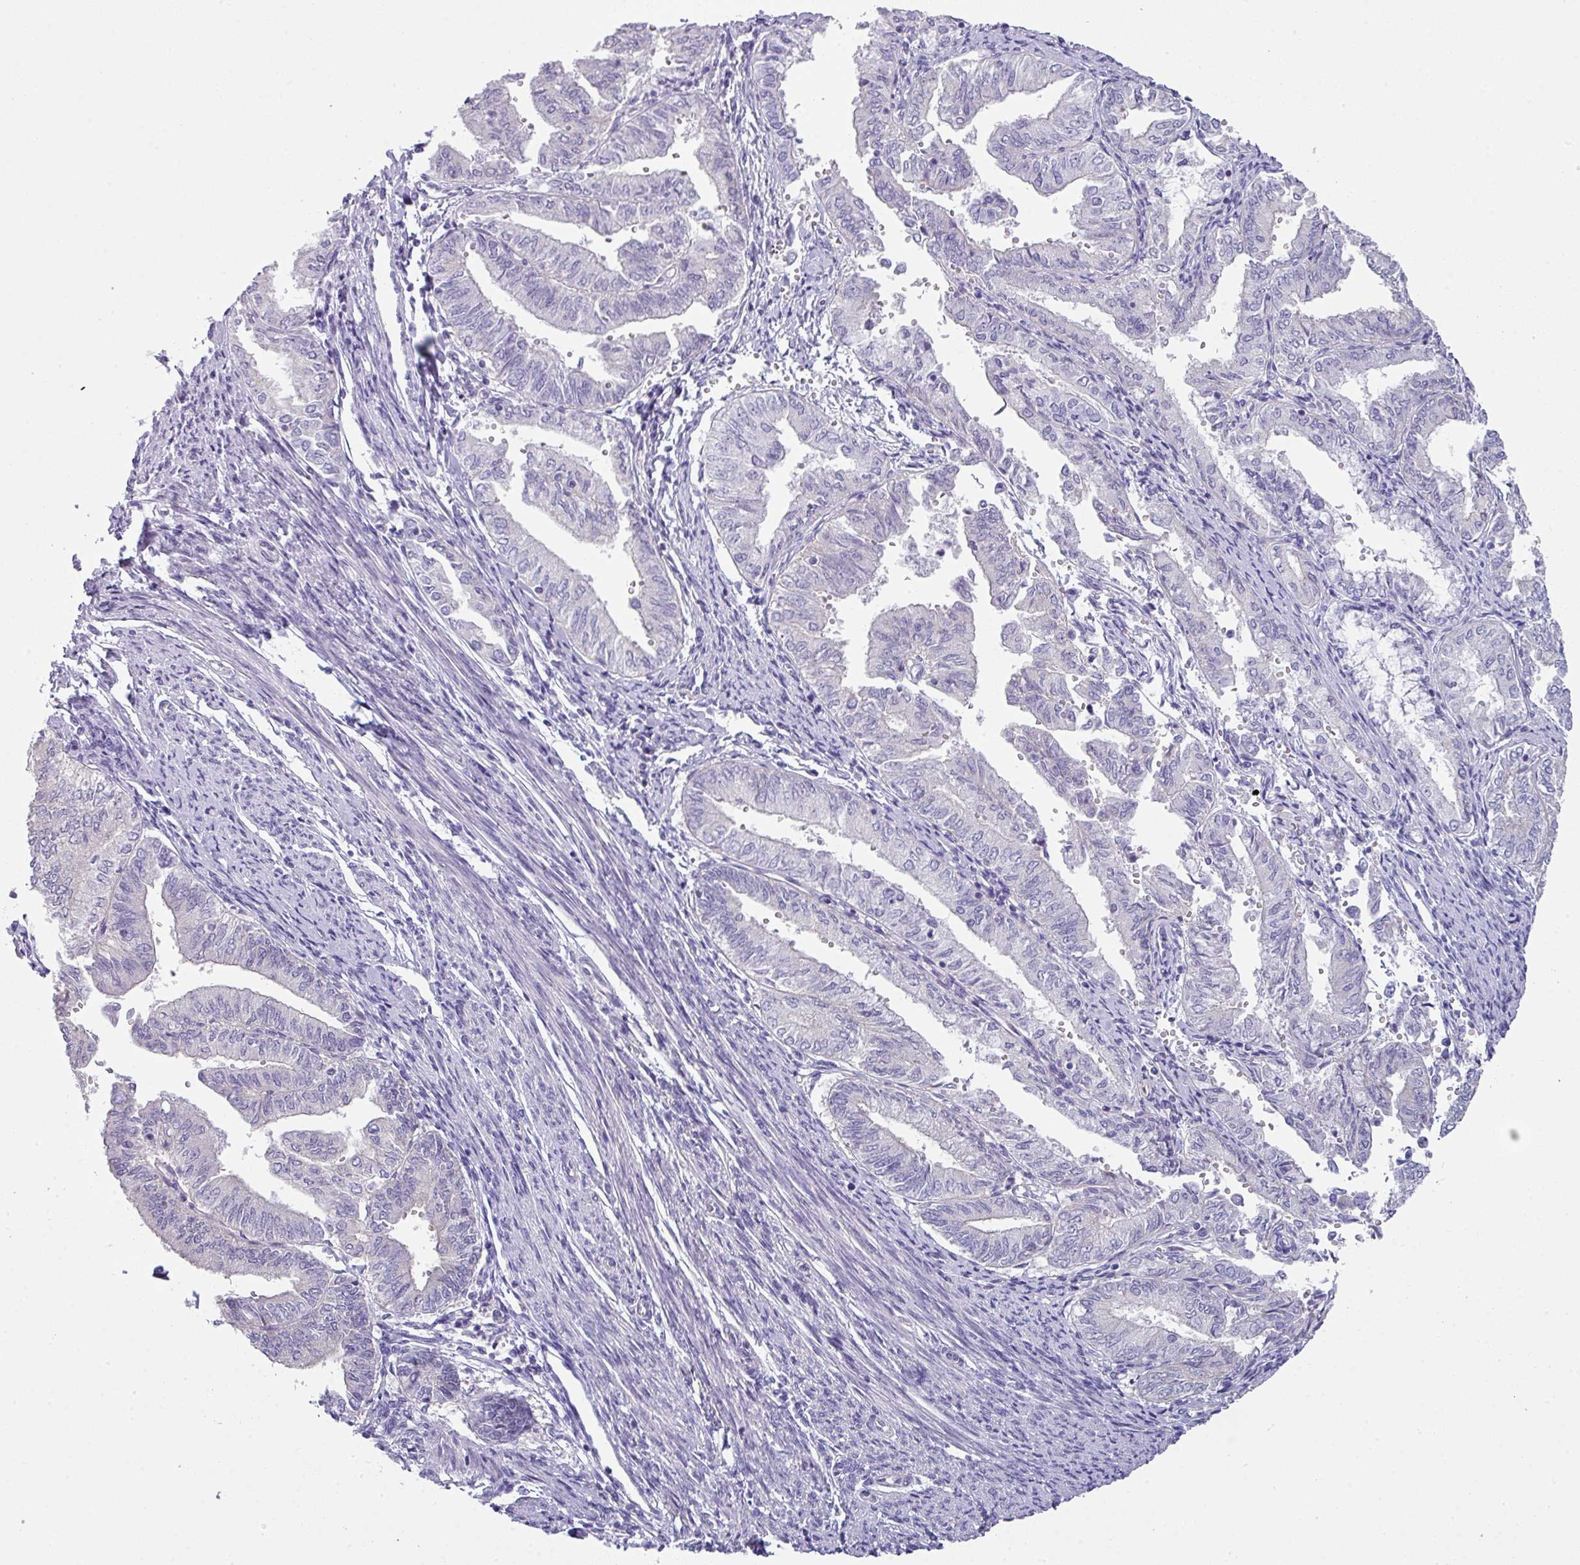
{"staining": {"intensity": "negative", "quantity": "none", "location": "none"}, "tissue": "endometrial cancer", "cell_type": "Tumor cells", "image_type": "cancer", "snomed": [{"axis": "morphology", "description": "Adenocarcinoma, NOS"}, {"axis": "topography", "description": "Endometrium"}], "caption": "Histopathology image shows no significant protein expression in tumor cells of adenocarcinoma (endometrial).", "gene": "PALS2", "patient": {"sex": "female", "age": 66}}